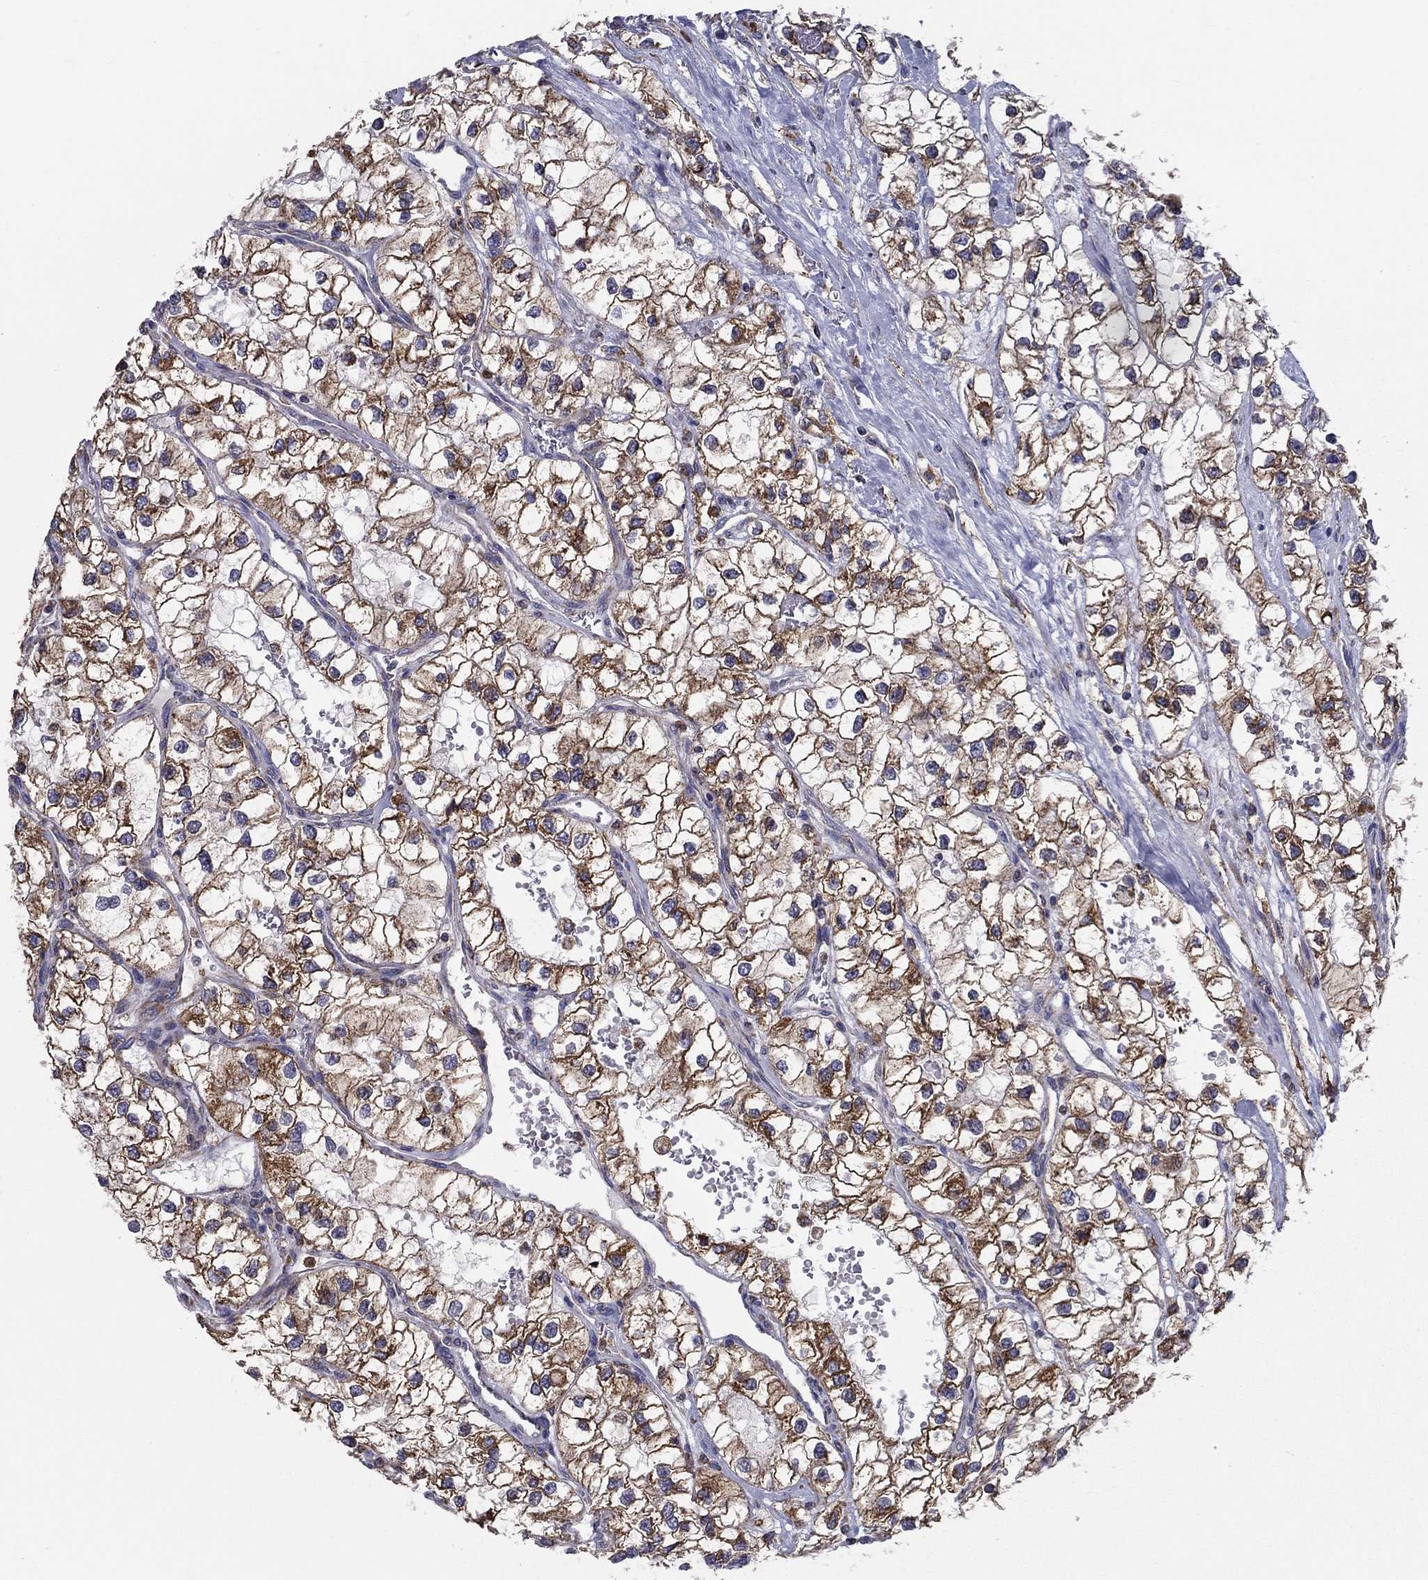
{"staining": {"intensity": "strong", "quantity": ">75%", "location": "cytoplasmic/membranous"}, "tissue": "renal cancer", "cell_type": "Tumor cells", "image_type": "cancer", "snomed": [{"axis": "morphology", "description": "Adenocarcinoma, NOS"}, {"axis": "topography", "description": "Kidney"}], "caption": "Immunohistochemistry (DAB) staining of human renal adenocarcinoma displays strong cytoplasmic/membranous protein staining in about >75% of tumor cells. The protein of interest is shown in brown color, while the nuclei are stained blue.", "gene": "PRDX4", "patient": {"sex": "male", "age": 59}}